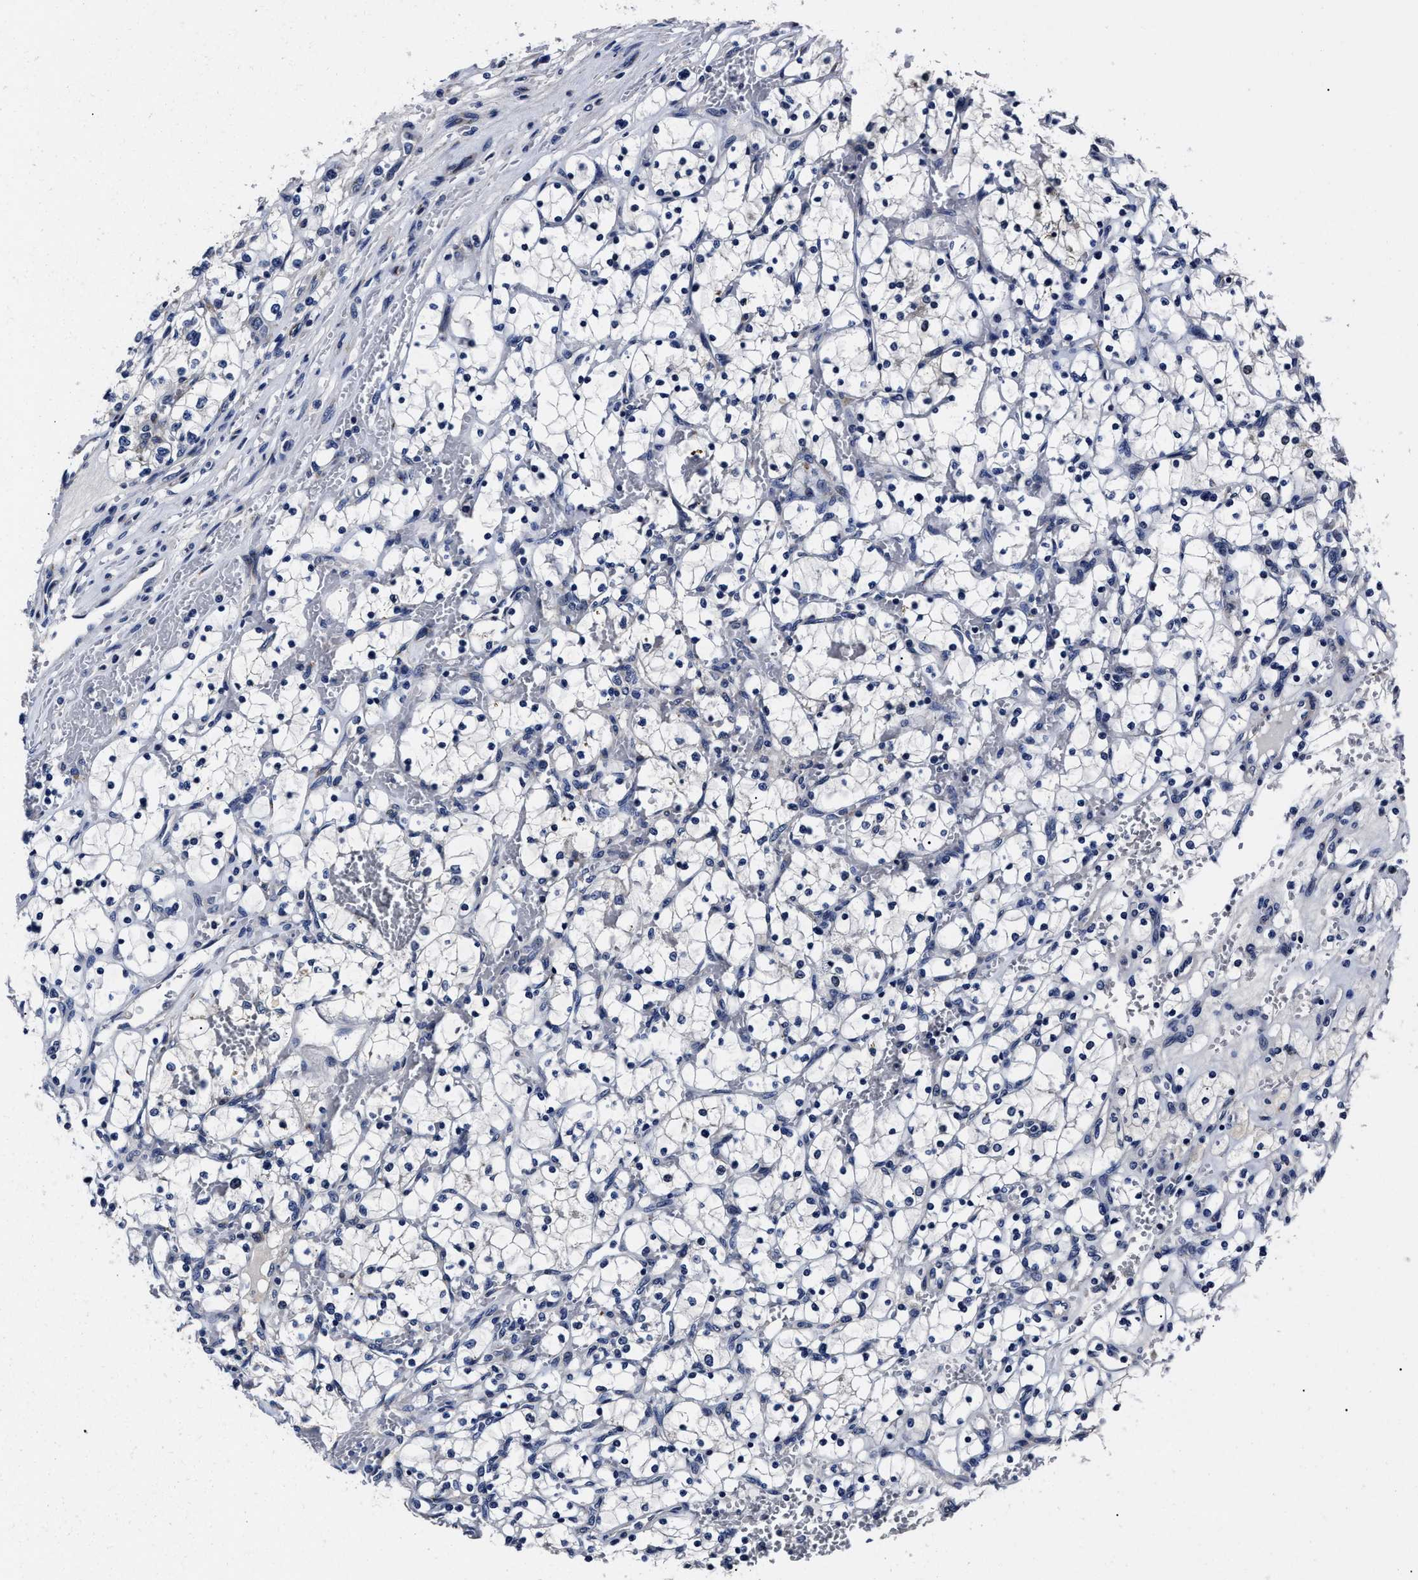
{"staining": {"intensity": "negative", "quantity": "none", "location": "none"}, "tissue": "renal cancer", "cell_type": "Tumor cells", "image_type": "cancer", "snomed": [{"axis": "morphology", "description": "Adenocarcinoma, NOS"}, {"axis": "topography", "description": "Kidney"}], "caption": "This micrograph is of renal cancer (adenocarcinoma) stained with immunohistochemistry to label a protein in brown with the nuclei are counter-stained blue. There is no expression in tumor cells.", "gene": "OLFML2A", "patient": {"sex": "female", "age": 69}}